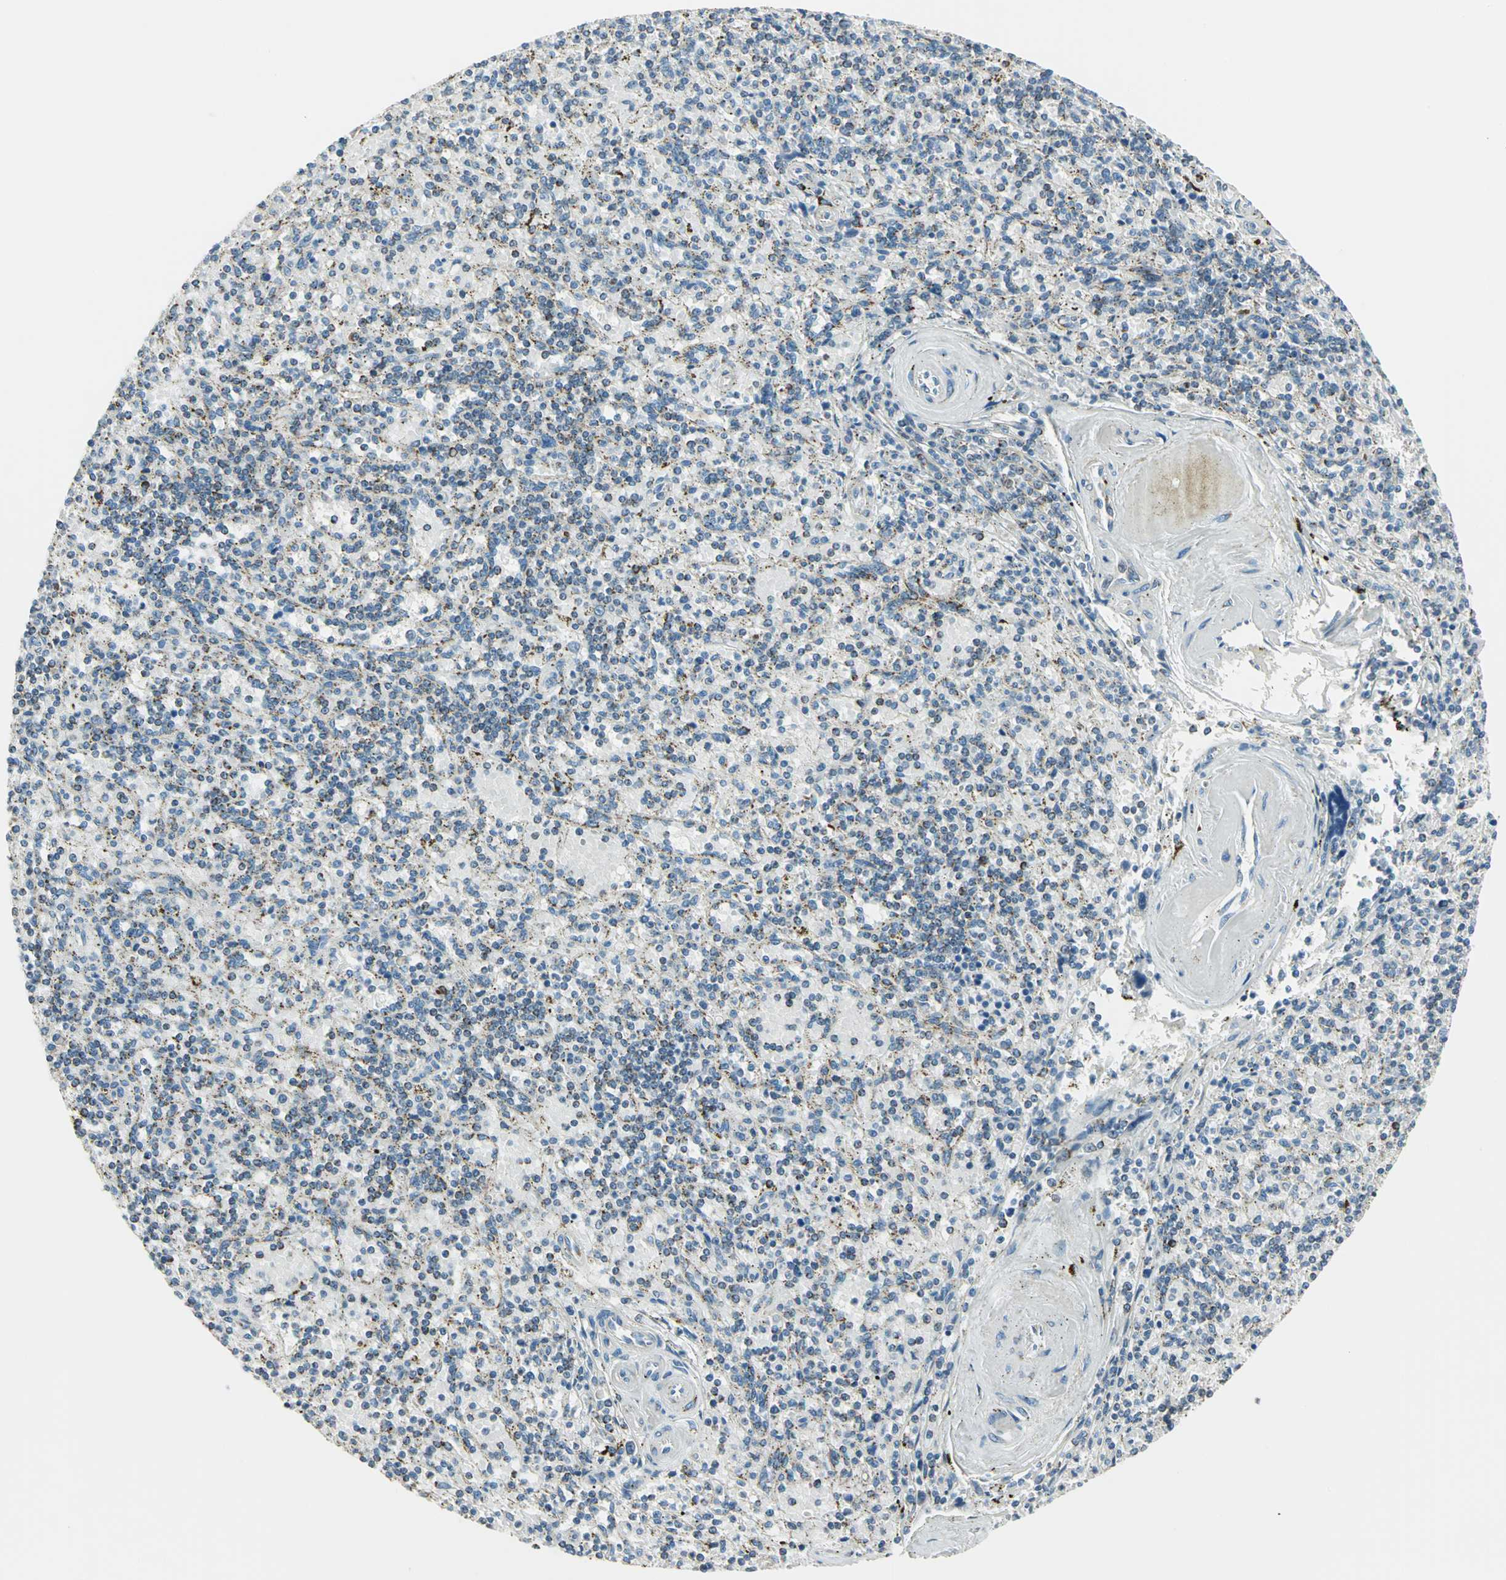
{"staining": {"intensity": "moderate", "quantity": "<25%", "location": "cytoplasmic/membranous"}, "tissue": "lymphoma", "cell_type": "Tumor cells", "image_type": "cancer", "snomed": [{"axis": "morphology", "description": "Malignant lymphoma, non-Hodgkin's type, Low grade"}, {"axis": "topography", "description": "Spleen"}], "caption": "Tumor cells exhibit low levels of moderate cytoplasmic/membranous expression in about <25% of cells in human lymphoma. Nuclei are stained in blue.", "gene": "ACADM", "patient": {"sex": "male", "age": 73}}